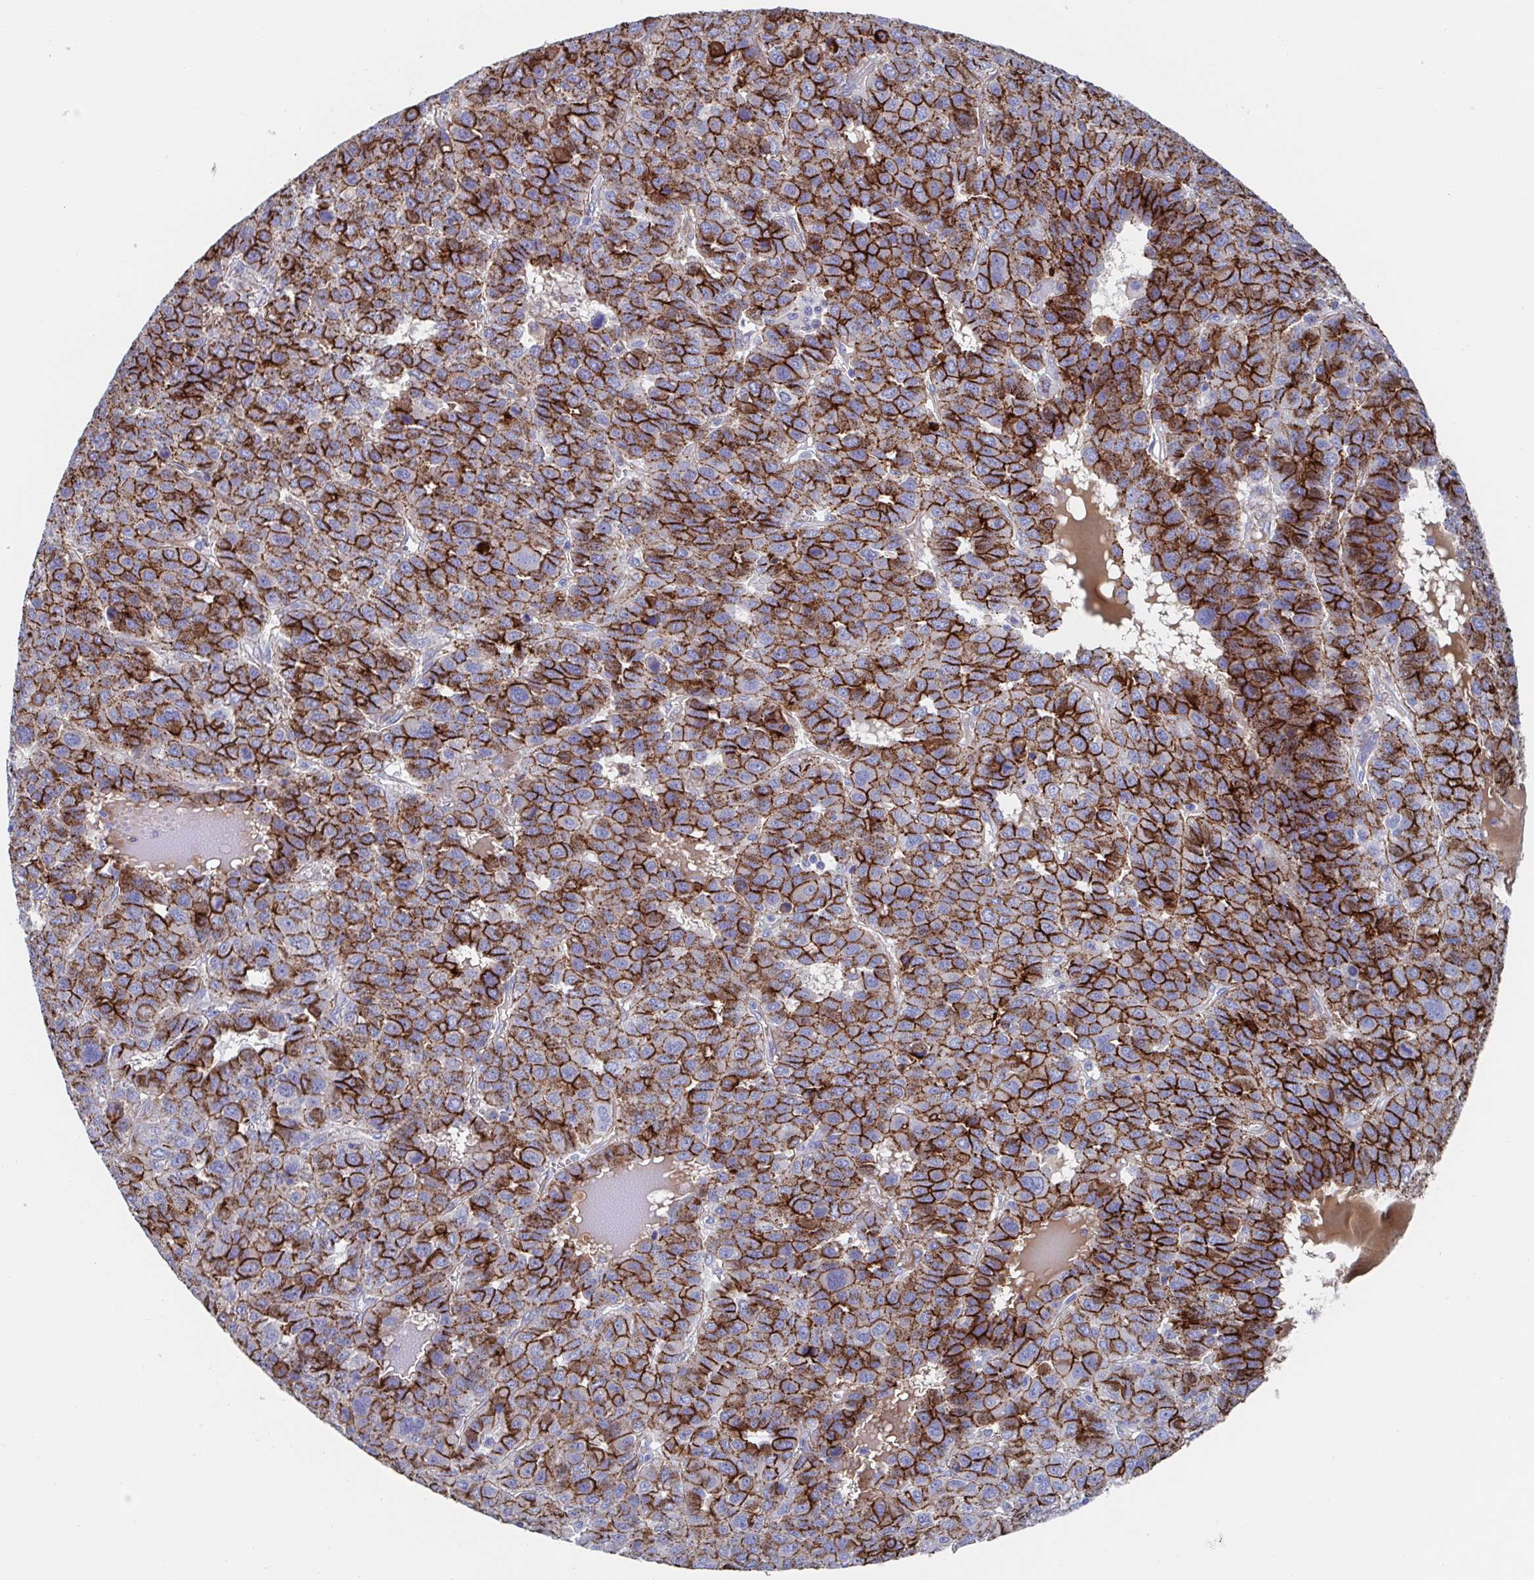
{"staining": {"intensity": "strong", "quantity": ">75%", "location": "cytoplasmic/membranous"}, "tissue": "liver cancer", "cell_type": "Tumor cells", "image_type": "cancer", "snomed": [{"axis": "morphology", "description": "Carcinoma, Hepatocellular, NOS"}, {"axis": "topography", "description": "Liver"}], "caption": "This histopathology image reveals hepatocellular carcinoma (liver) stained with immunohistochemistry to label a protein in brown. The cytoplasmic/membranous of tumor cells show strong positivity for the protein. Nuclei are counter-stained blue.", "gene": "CDH2", "patient": {"sex": "male", "age": 69}}